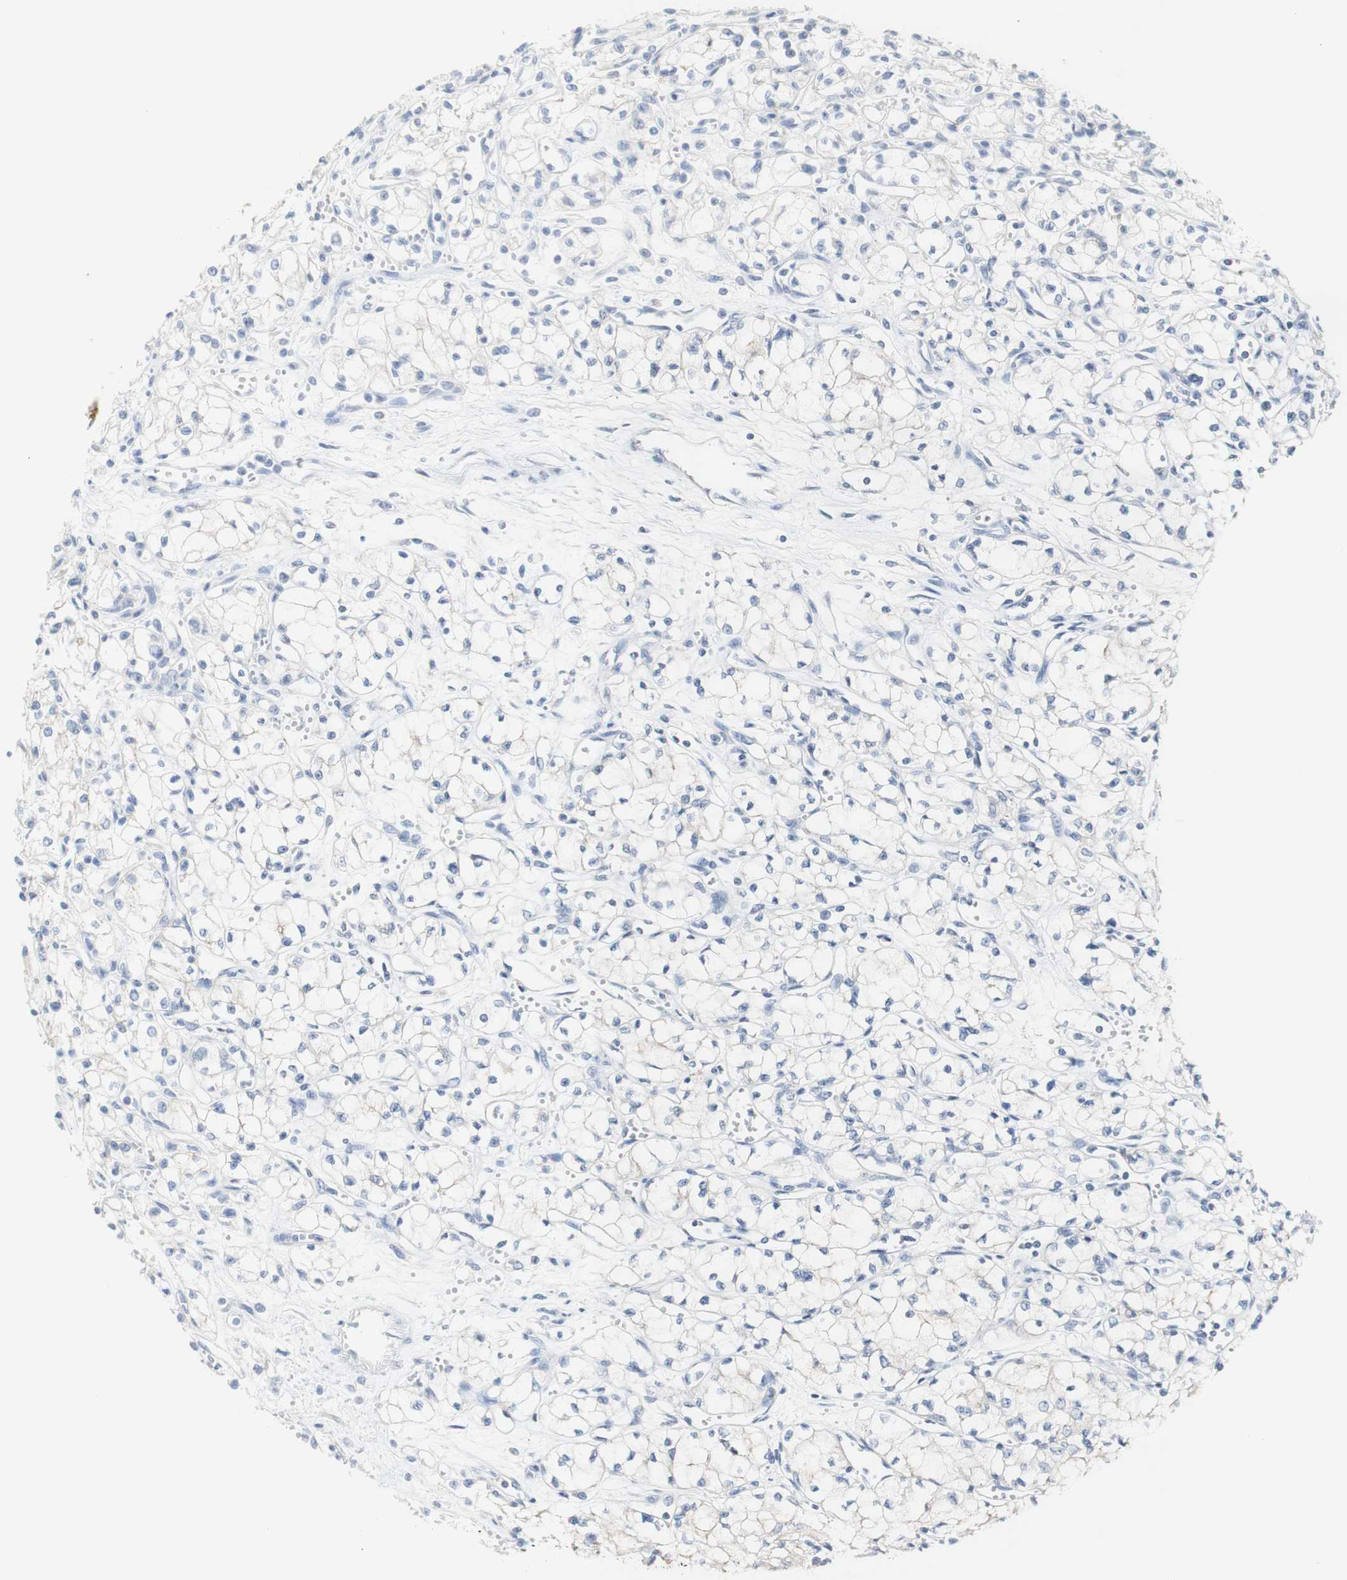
{"staining": {"intensity": "negative", "quantity": "none", "location": "none"}, "tissue": "renal cancer", "cell_type": "Tumor cells", "image_type": "cancer", "snomed": [{"axis": "morphology", "description": "Normal tissue, NOS"}, {"axis": "morphology", "description": "Adenocarcinoma, NOS"}, {"axis": "topography", "description": "Kidney"}], "caption": "Protein analysis of renal cancer reveals no significant staining in tumor cells. (DAB (3,3'-diaminobenzidine) IHC with hematoxylin counter stain).", "gene": "DSC2", "patient": {"sex": "male", "age": 59}}